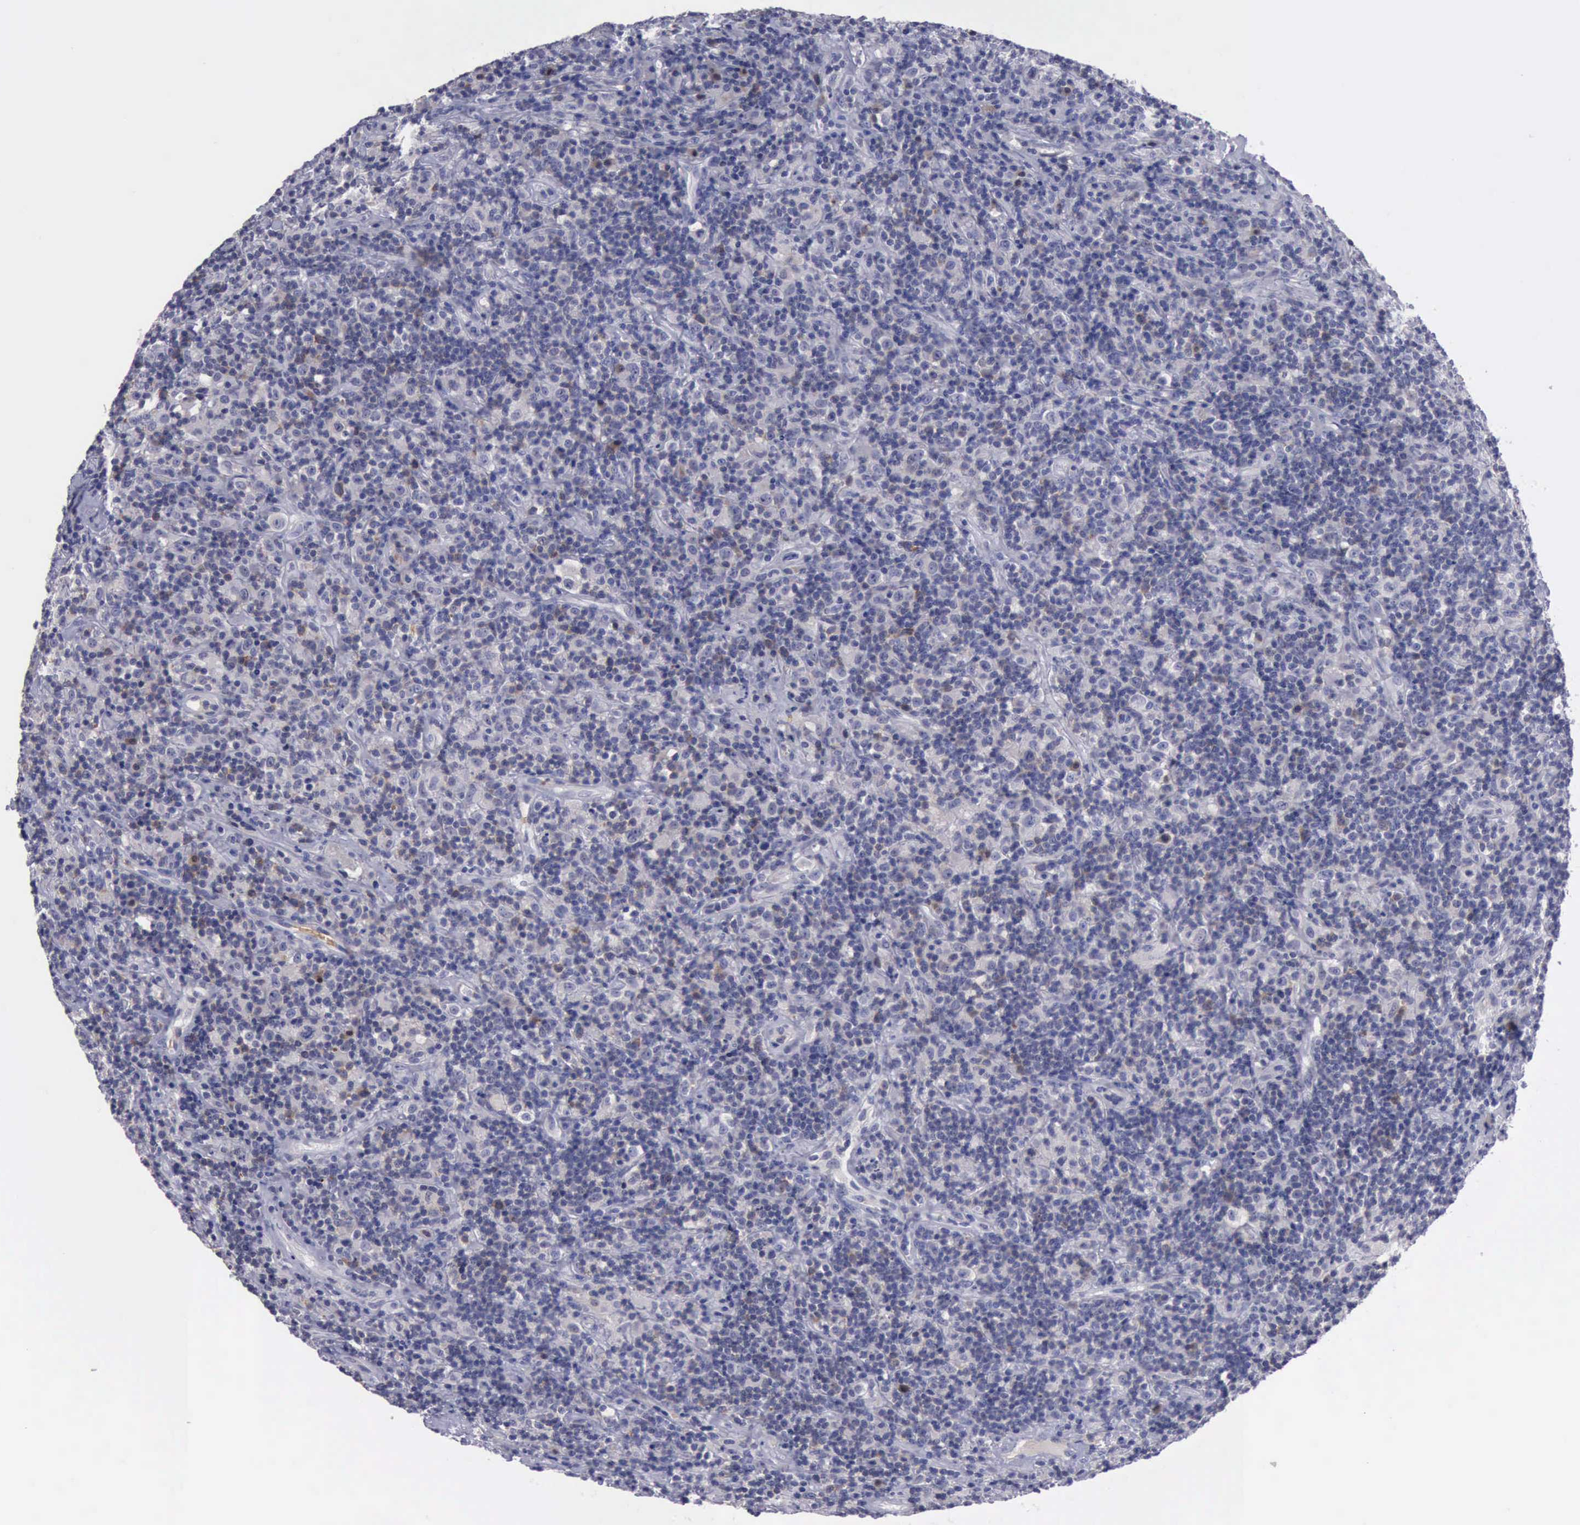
{"staining": {"intensity": "moderate", "quantity": "<25%", "location": "cytoplasmic/membranous"}, "tissue": "lymphoma", "cell_type": "Tumor cells", "image_type": "cancer", "snomed": [{"axis": "morphology", "description": "Hodgkin's disease, NOS"}, {"axis": "topography", "description": "Lymph node"}], "caption": "High-power microscopy captured an immunohistochemistry (IHC) image of Hodgkin's disease, revealing moderate cytoplasmic/membranous expression in approximately <25% of tumor cells. The protein of interest is shown in brown color, while the nuclei are stained blue.", "gene": "CEP128", "patient": {"sex": "male", "age": 46}}